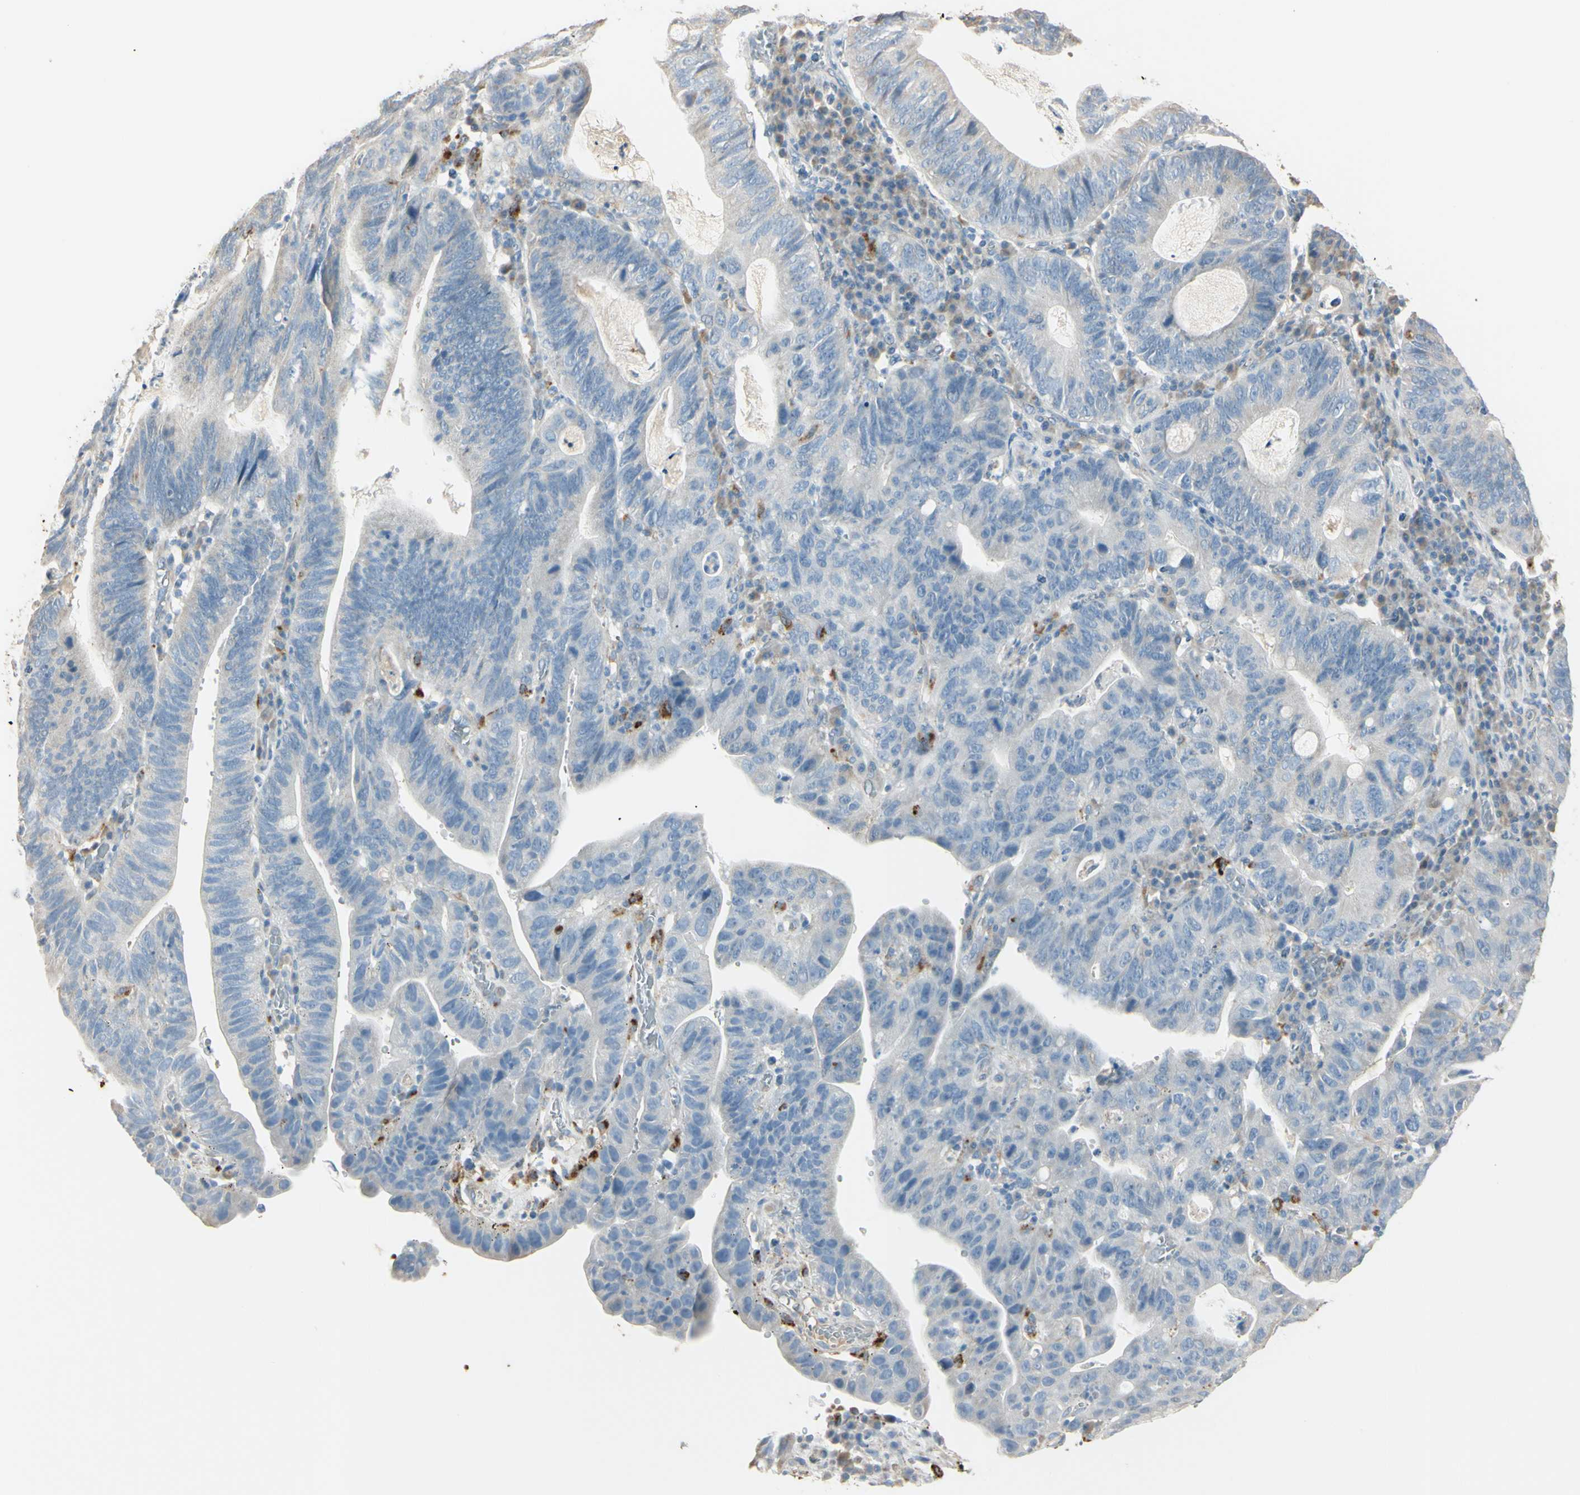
{"staining": {"intensity": "negative", "quantity": "none", "location": "none"}, "tissue": "stomach cancer", "cell_type": "Tumor cells", "image_type": "cancer", "snomed": [{"axis": "morphology", "description": "Adenocarcinoma, NOS"}, {"axis": "topography", "description": "Stomach"}], "caption": "This is a histopathology image of immunohistochemistry staining of stomach cancer, which shows no staining in tumor cells.", "gene": "ANGPTL1", "patient": {"sex": "male", "age": 59}}